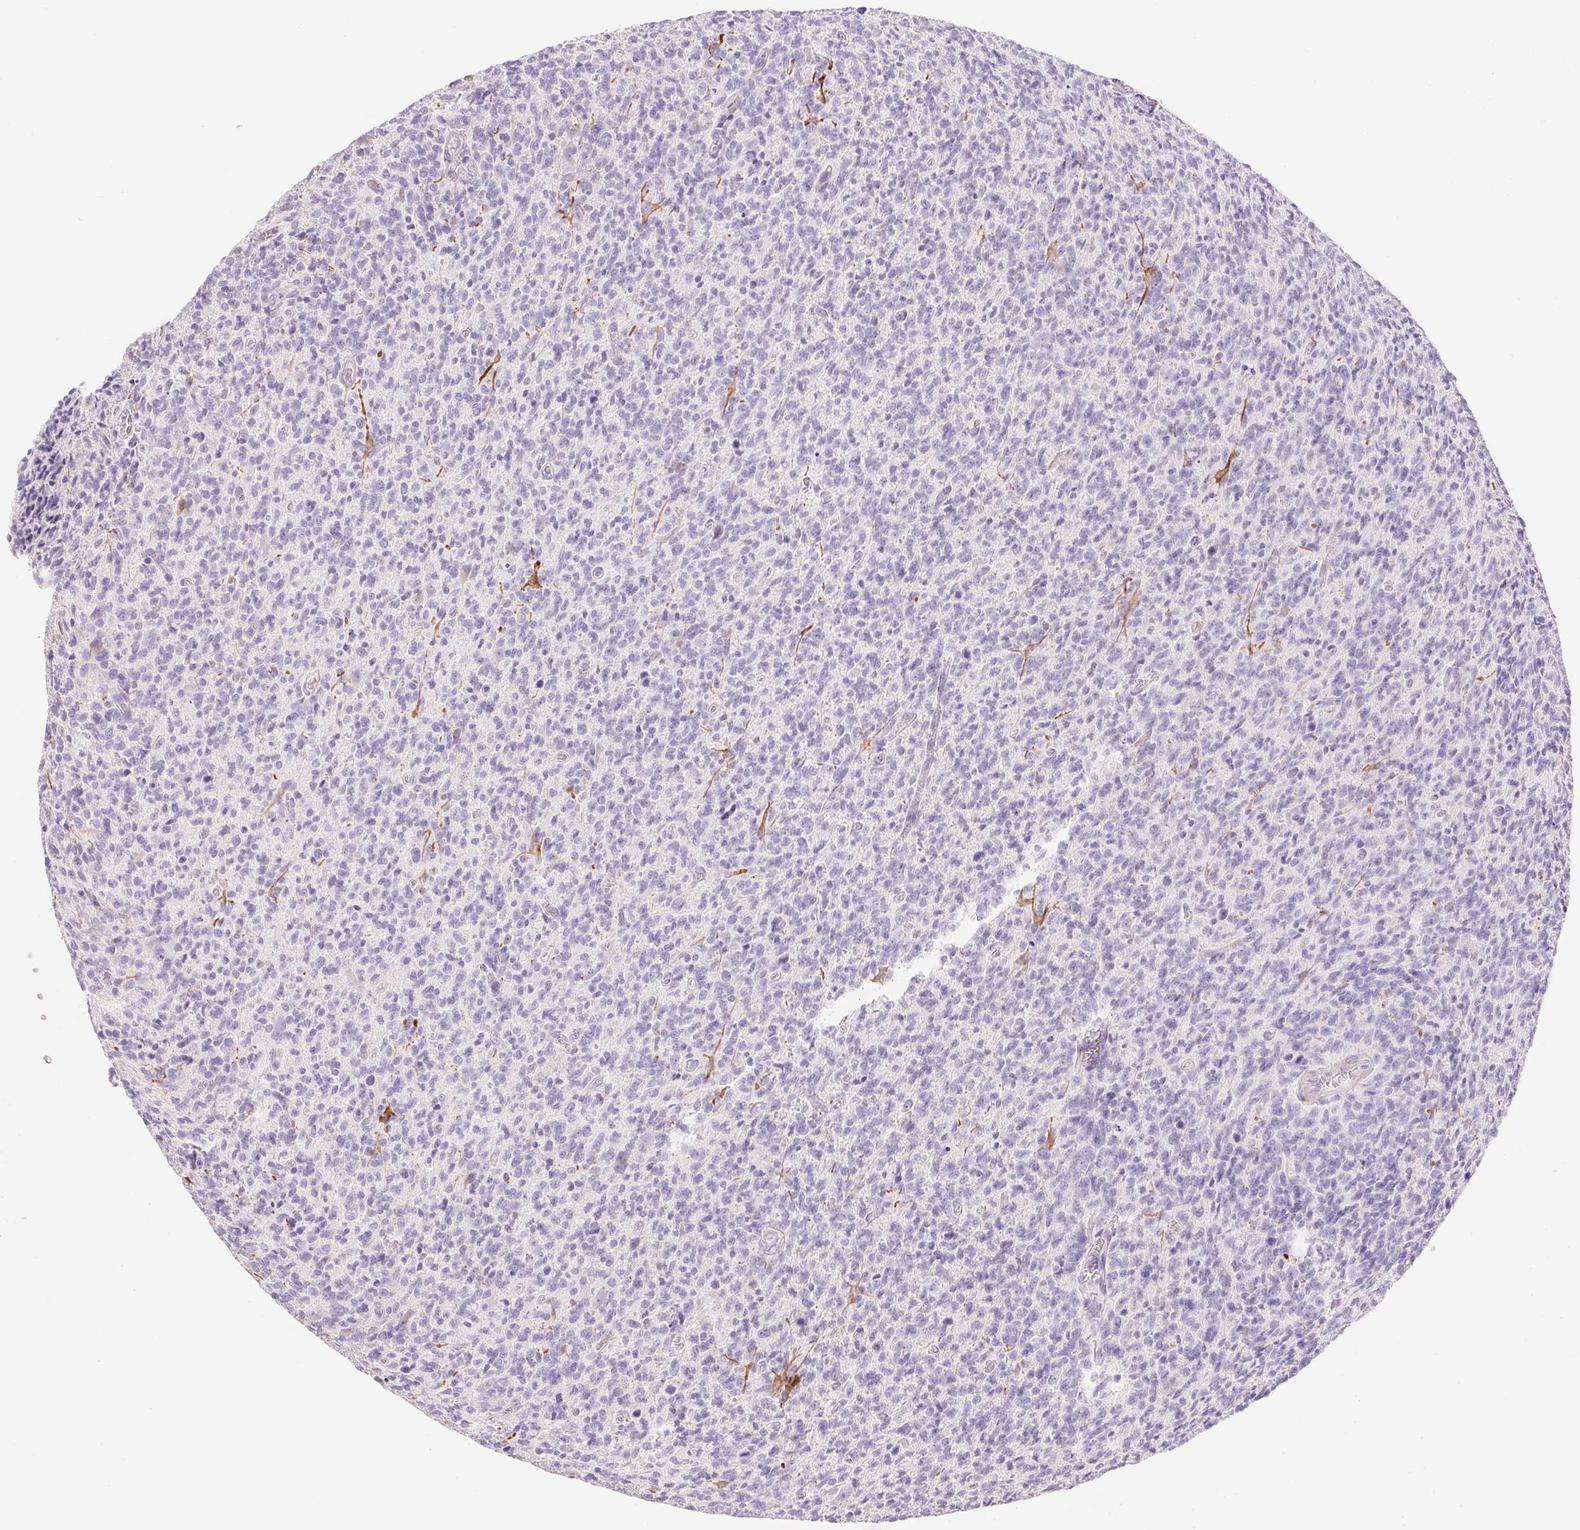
{"staining": {"intensity": "negative", "quantity": "none", "location": "none"}, "tissue": "glioma", "cell_type": "Tumor cells", "image_type": "cancer", "snomed": [{"axis": "morphology", "description": "Glioma, malignant, High grade"}, {"axis": "topography", "description": "Brain"}], "caption": "IHC micrograph of malignant glioma (high-grade) stained for a protein (brown), which exhibits no staining in tumor cells. Nuclei are stained in blue.", "gene": "KCNE2", "patient": {"sex": "male", "age": 76}}